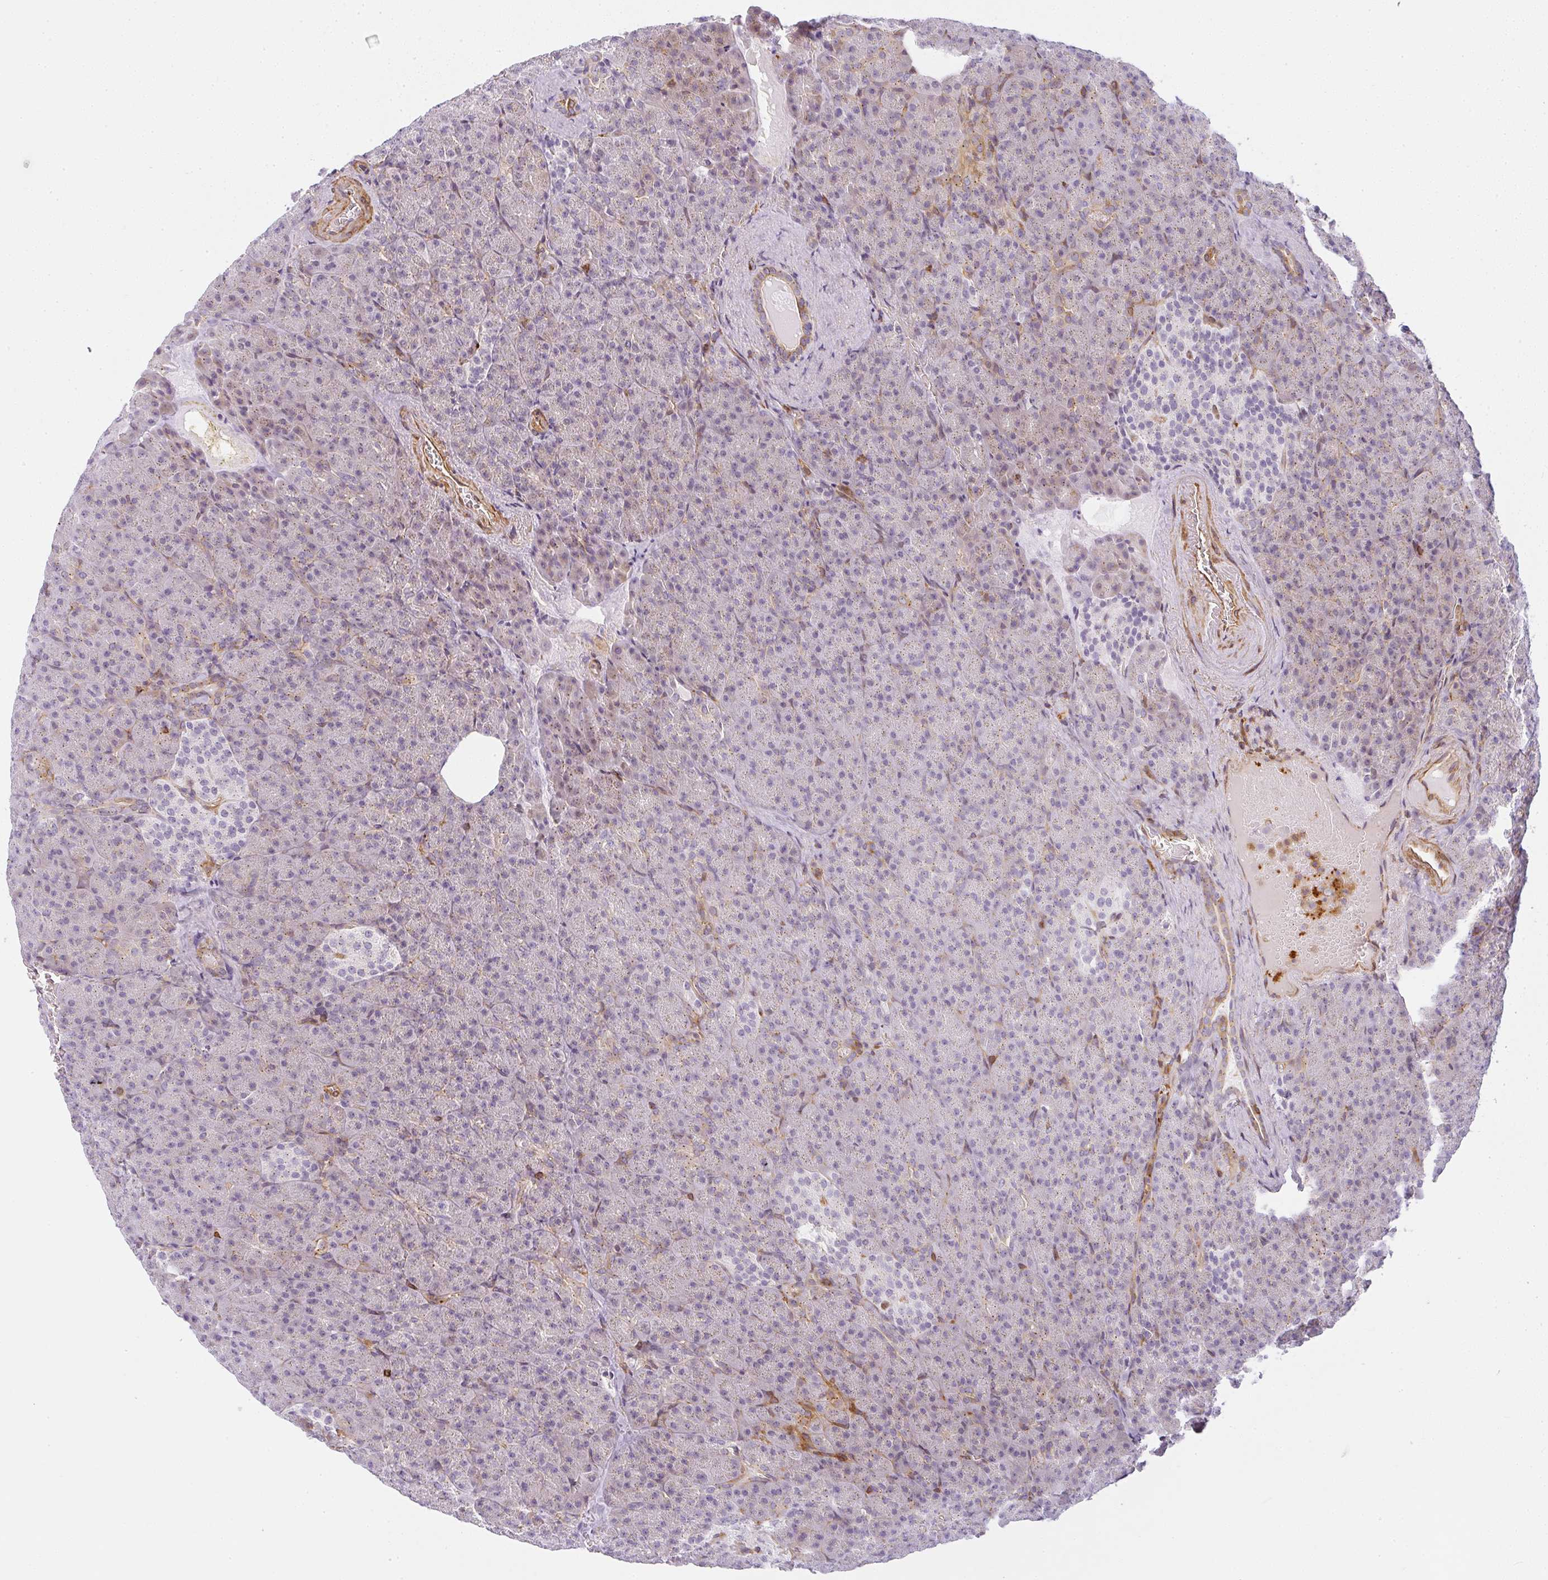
{"staining": {"intensity": "weak", "quantity": "<25%", "location": "cytoplasmic/membranous"}, "tissue": "pancreas", "cell_type": "Exocrine glandular cells", "image_type": "normal", "snomed": [{"axis": "morphology", "description": "Normal tissue, NOS"}, {"axis": "topography", "description": "Pancreas"}], "caption": "A high-resolution micrograph shows IHC staining of benign pancreas, which demonstrates no significant positivity in exocrine glandular cells.", "gene": "SULF1", "patient": {"sex": "female", "age": 74}}